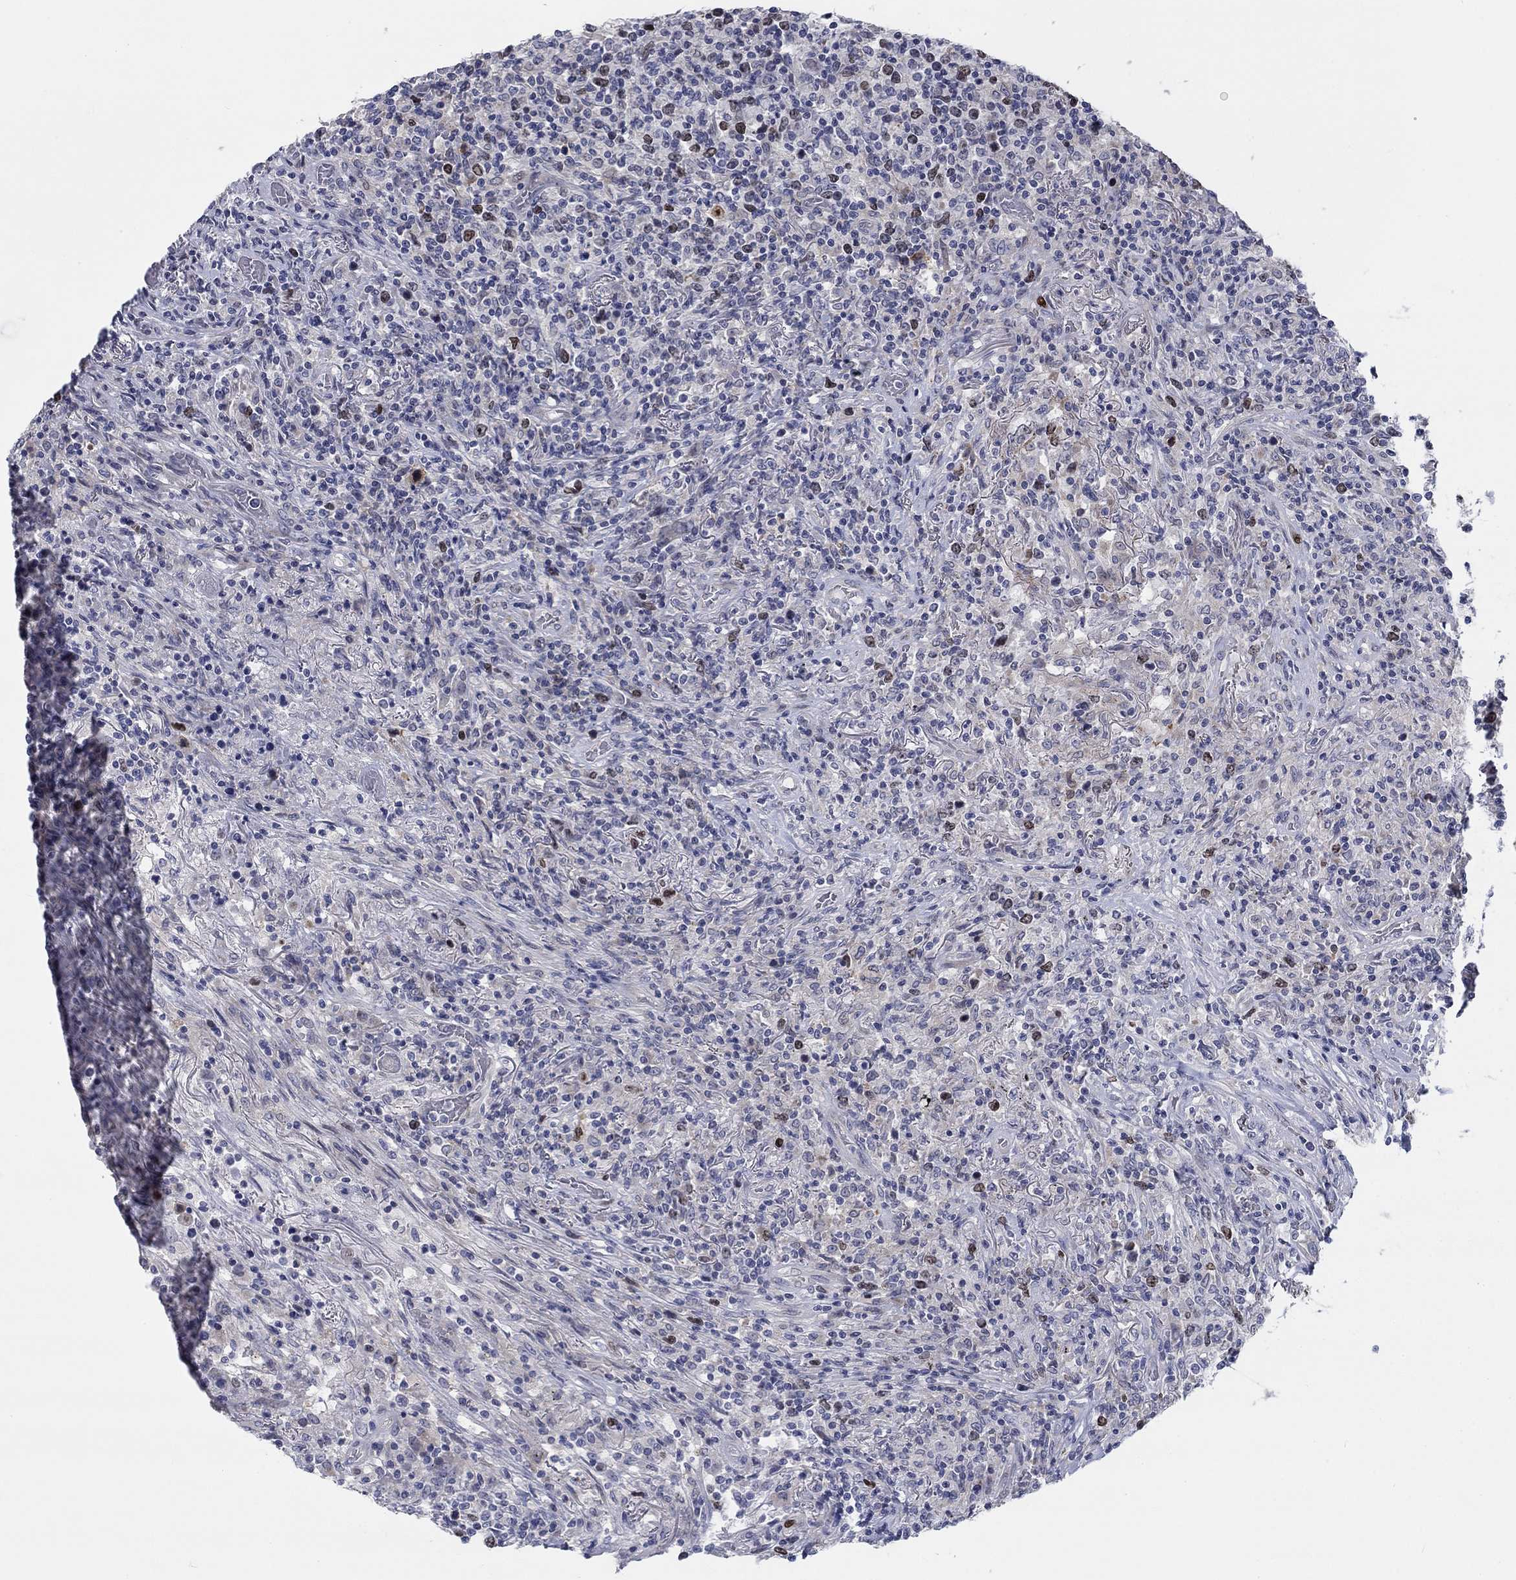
{"staining": {"intensity": "negative", "quantity": "none", "location": "none"}, "tissue": "lymphoma", "cell_type": "Tumor cells", "image_type": "cancer", "snomed": [{"axis": "morphology", "description": "Malignant lymphoma, non-Hodgkin's type, High grade"}, {"axis": "topography", "description": "Lung"}], "caption": "Tumor cells show no significant positivity in high-grade malignant lymphoma, non-Hodgkin's type.", "gene": "PRC1", "patient": {"sex": "male", "age": 79}}